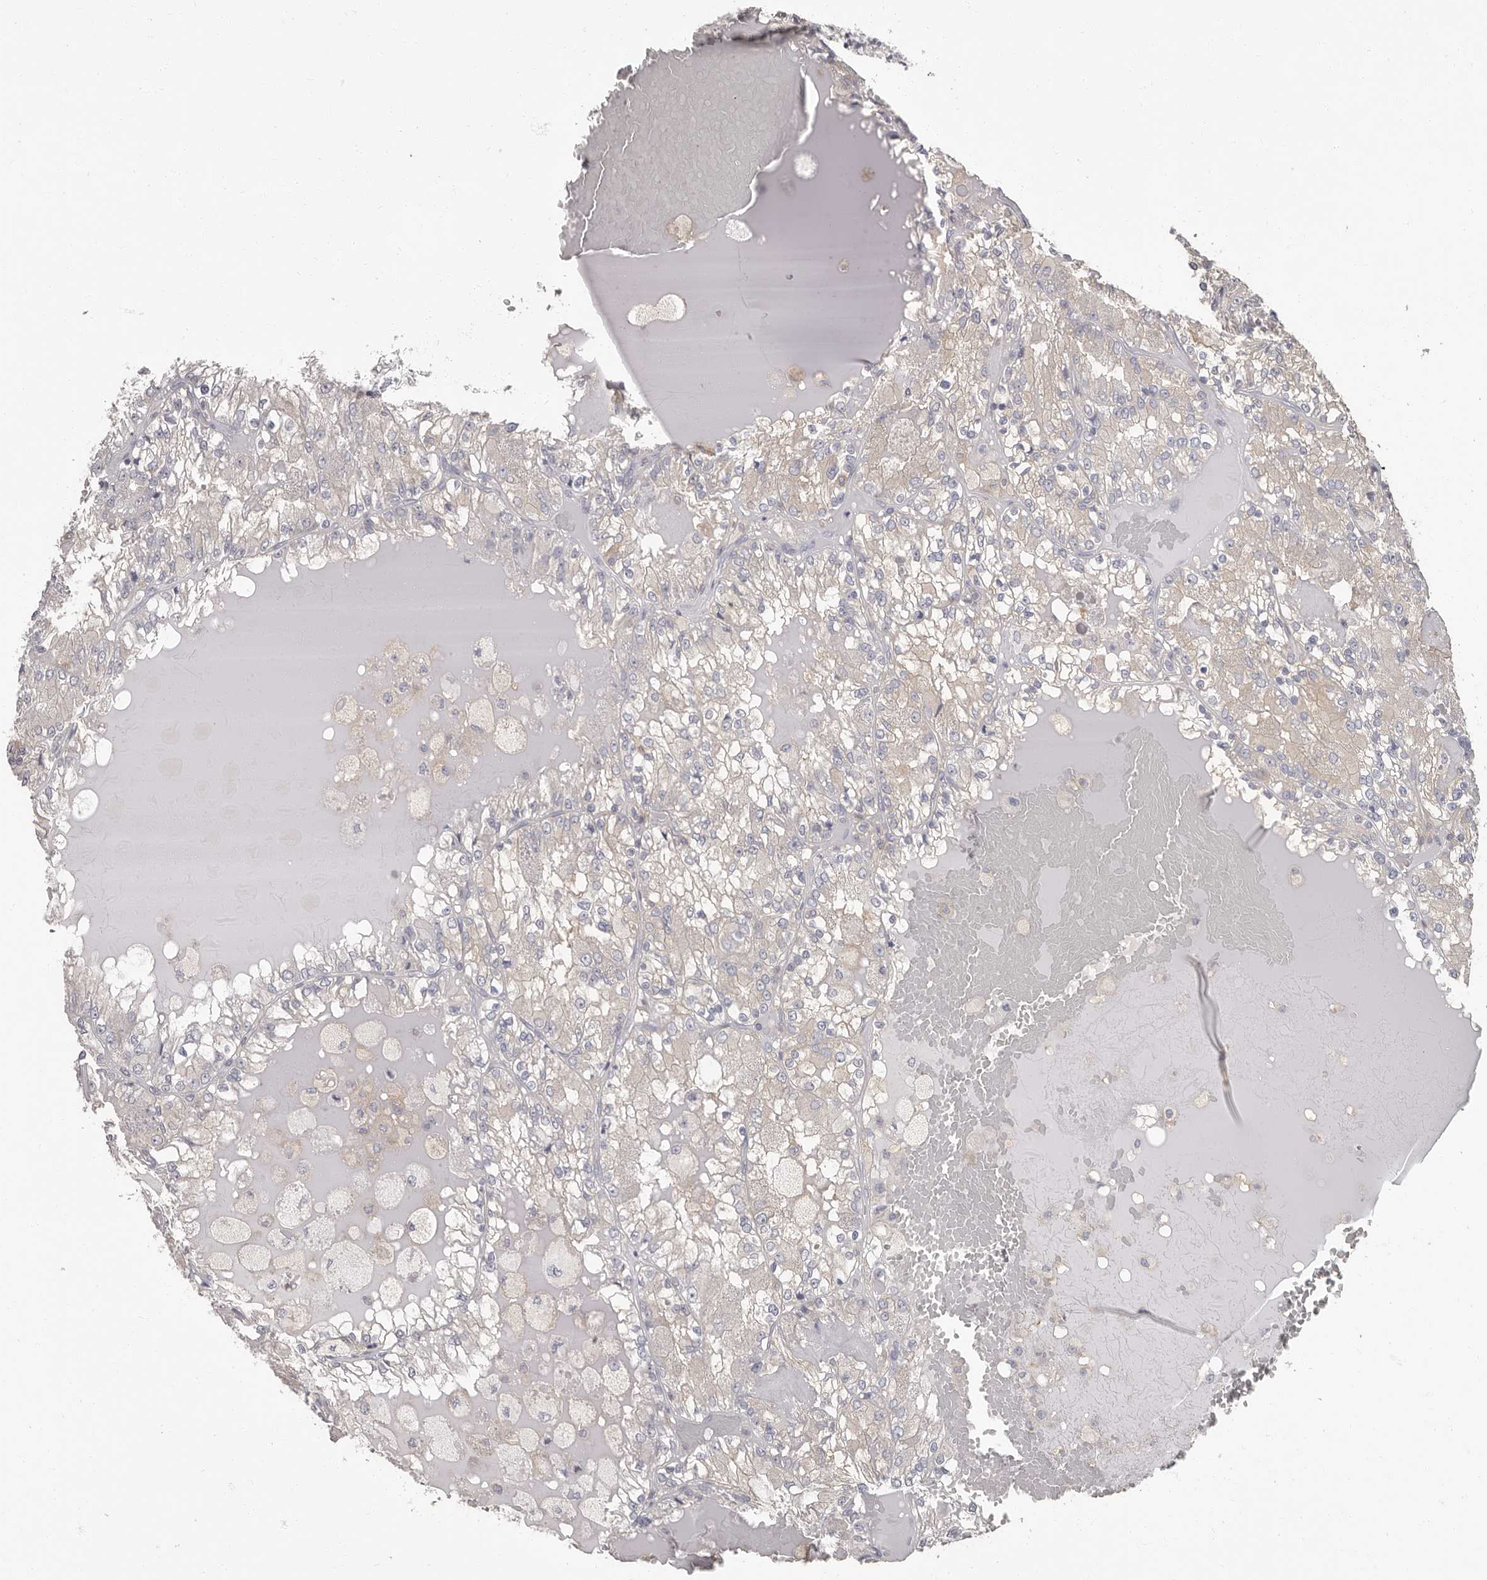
{"staining": {"intensity": "negative", "quantity": "none", "location": "none"}, "tissue": "renal cancer", "cell_type": "Tumor cells", "image_type": "cancer", "snomed": [{"axis": "morphology", "description": "Adenocarcinoma, NOS"}, {"axis": "topography", "description": "Kidney"}], "caption": "Tumor cells are negative for protein expression in human renal cancer. Brightfield microscopy of immunohistochemistry (IHC) stained with DAB (3,3'-diaminobenzidine) (brown) and hematoxylin (blue), captured at high magnification.", "gene": "APEH", "patient": {"sex": "female", "age": 56}}